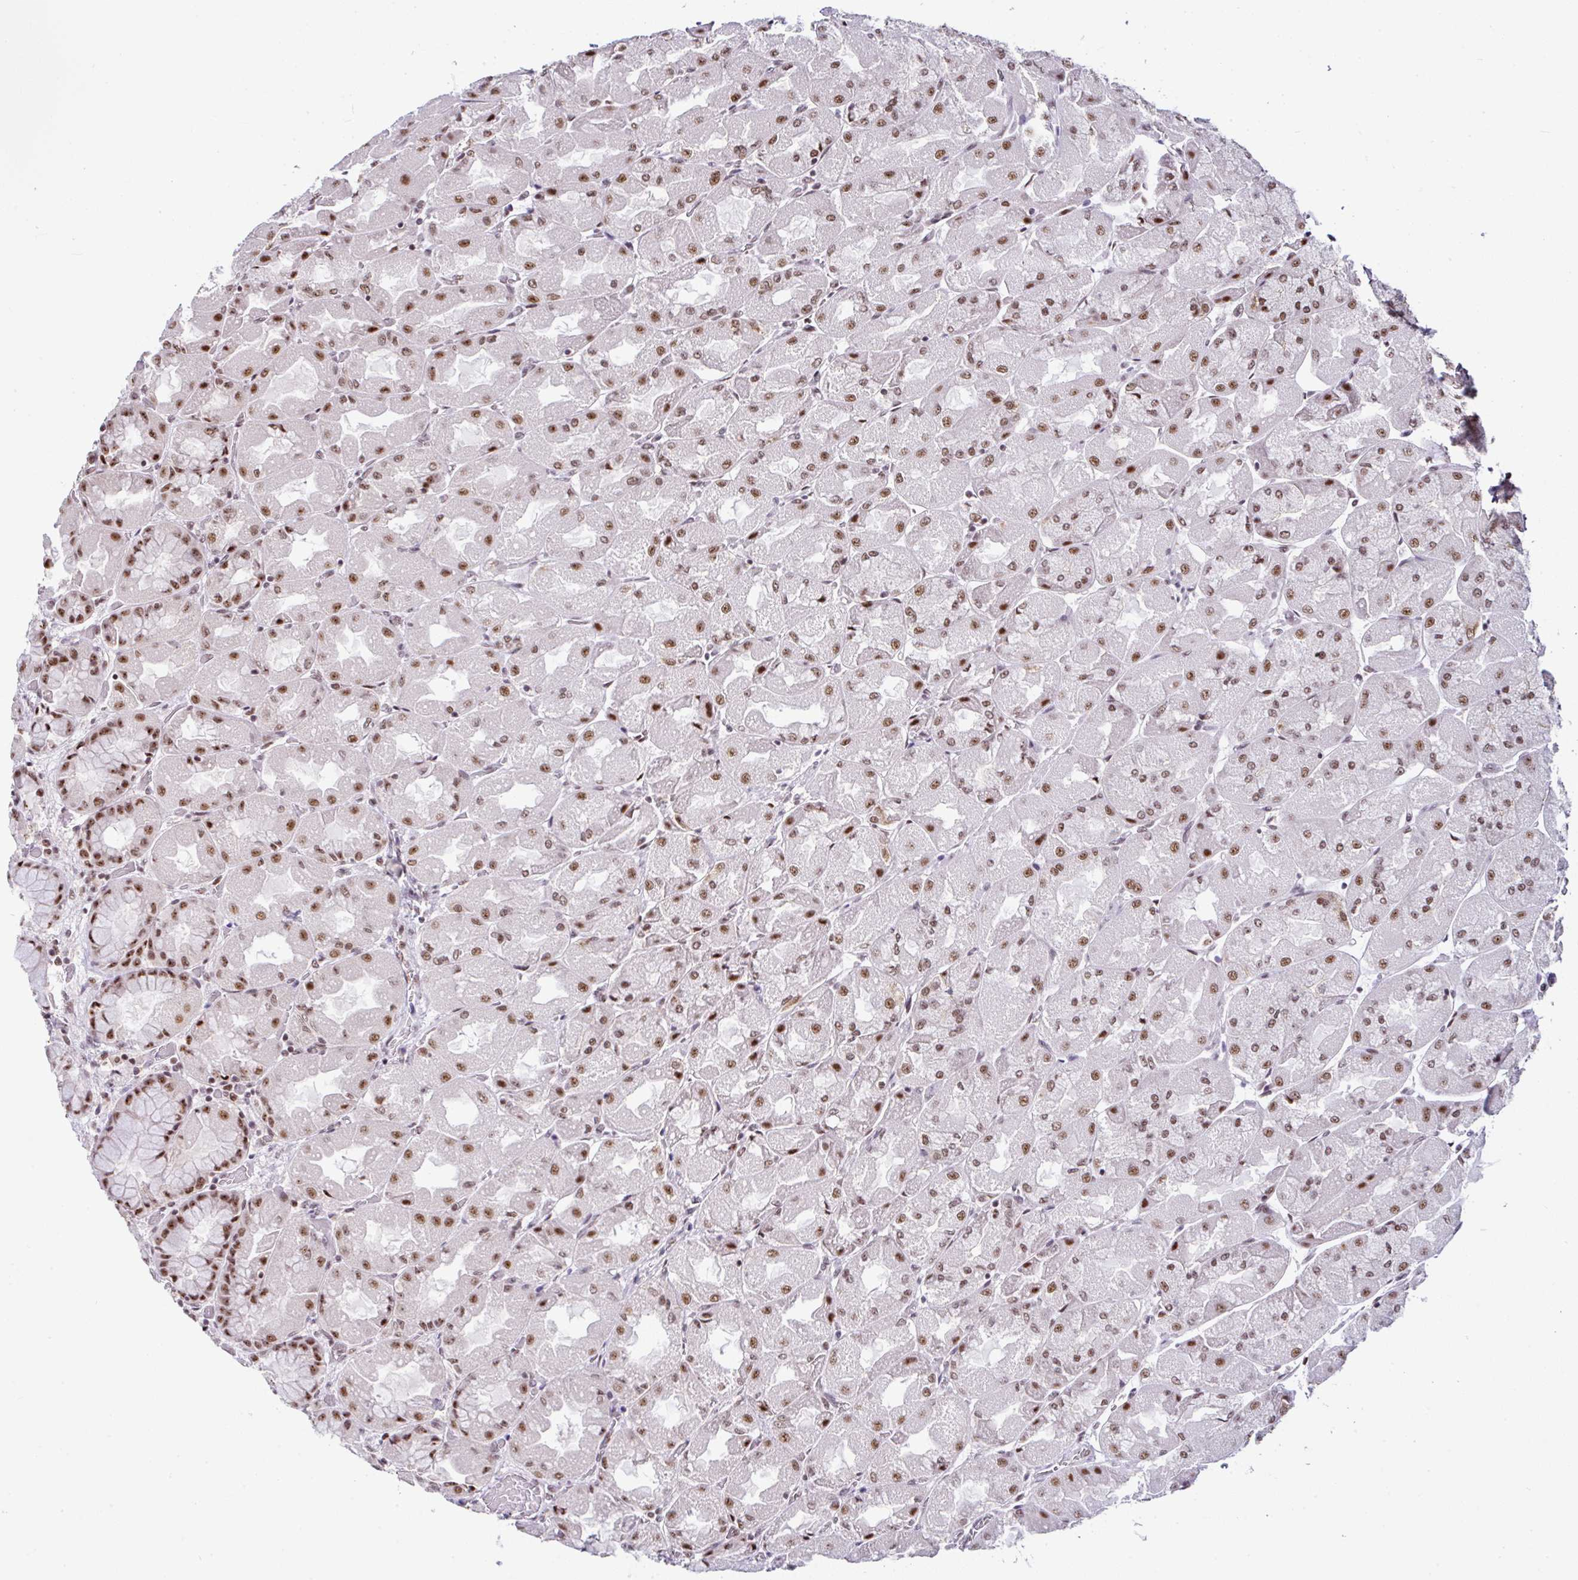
{"staining": {"intensity": "moderate", "quantity": ">75%", "location": "cytoplasmic/membranous,nuclear"}, "tissue": "stomach", "cell_type": "Glandular cells", "image_type": "normal", "snomed": [{"axis": "morphology", "description": "Normal tissue, NOS"}, {"axis": "topography", "description": "Stomach"}], "caption": "Normal stomach was stained to show a protein in brown. There is medium levels of moderate cytoplasmic/membranous,nuclear expression in approximately >75% of glandular cells. (Brightfield microscopy of DAB IHC at high magnification).", "gene": "PTPN2", "patient": {"sex": "female", "age": 61}}